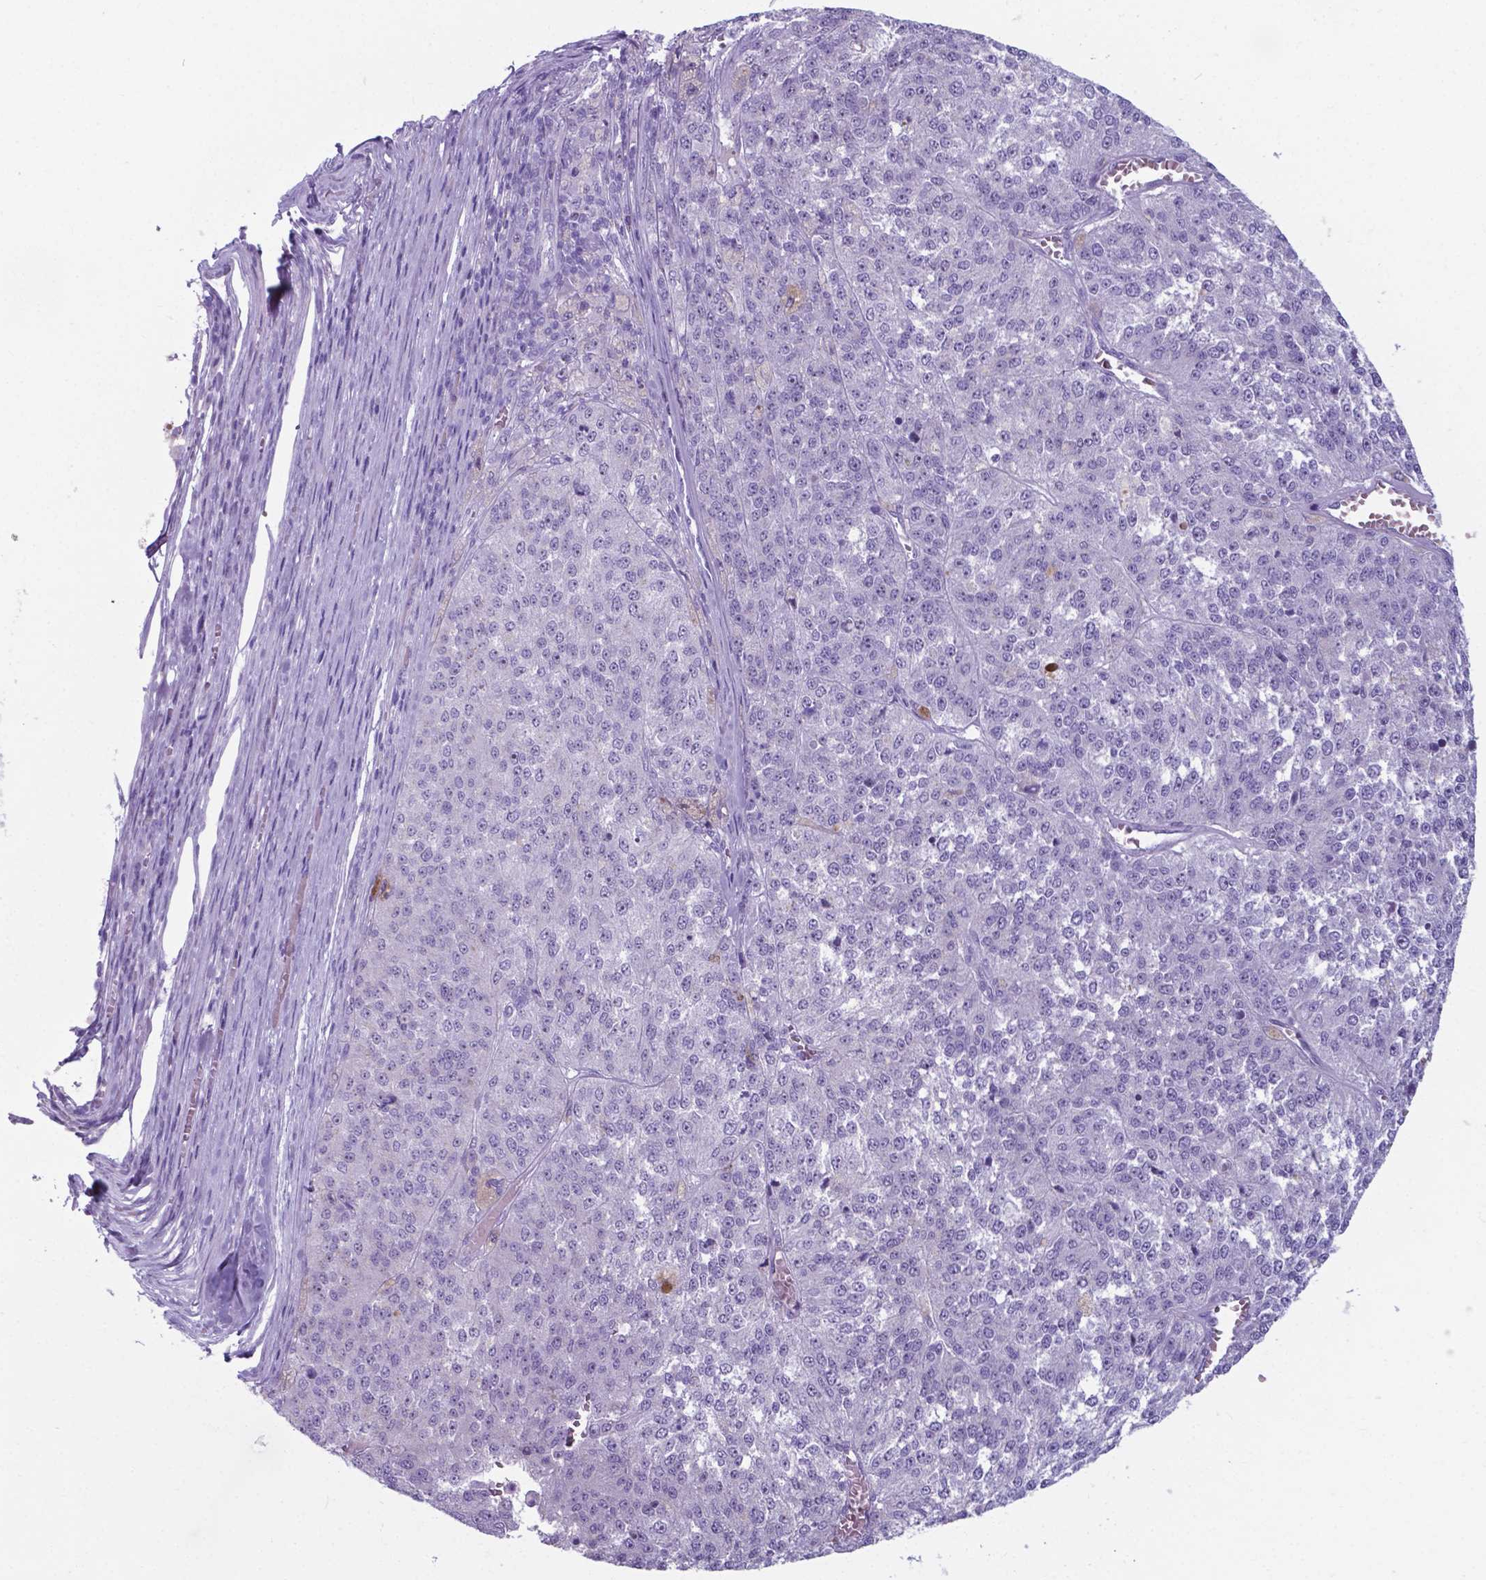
{"staining": {"intensity": "negative", "quantity": "none", "location": "none"}, "tissue": "melanoma", "cell_type": "Tumor cells", "image_type": "cancer", "snomed": [{"axis": "morphology", "description": "Malignant melanoma, Metastatic site"}, {"axis": "topography", "description": "Lymph node"}], "caption": "IHC micrograph of neoplastic tissue: melanoma stained with DAB demonstrates no significant protein staining in tumor cells.", "gene": "AP5B1", "patient": {"sex": "female", "age": 64}}